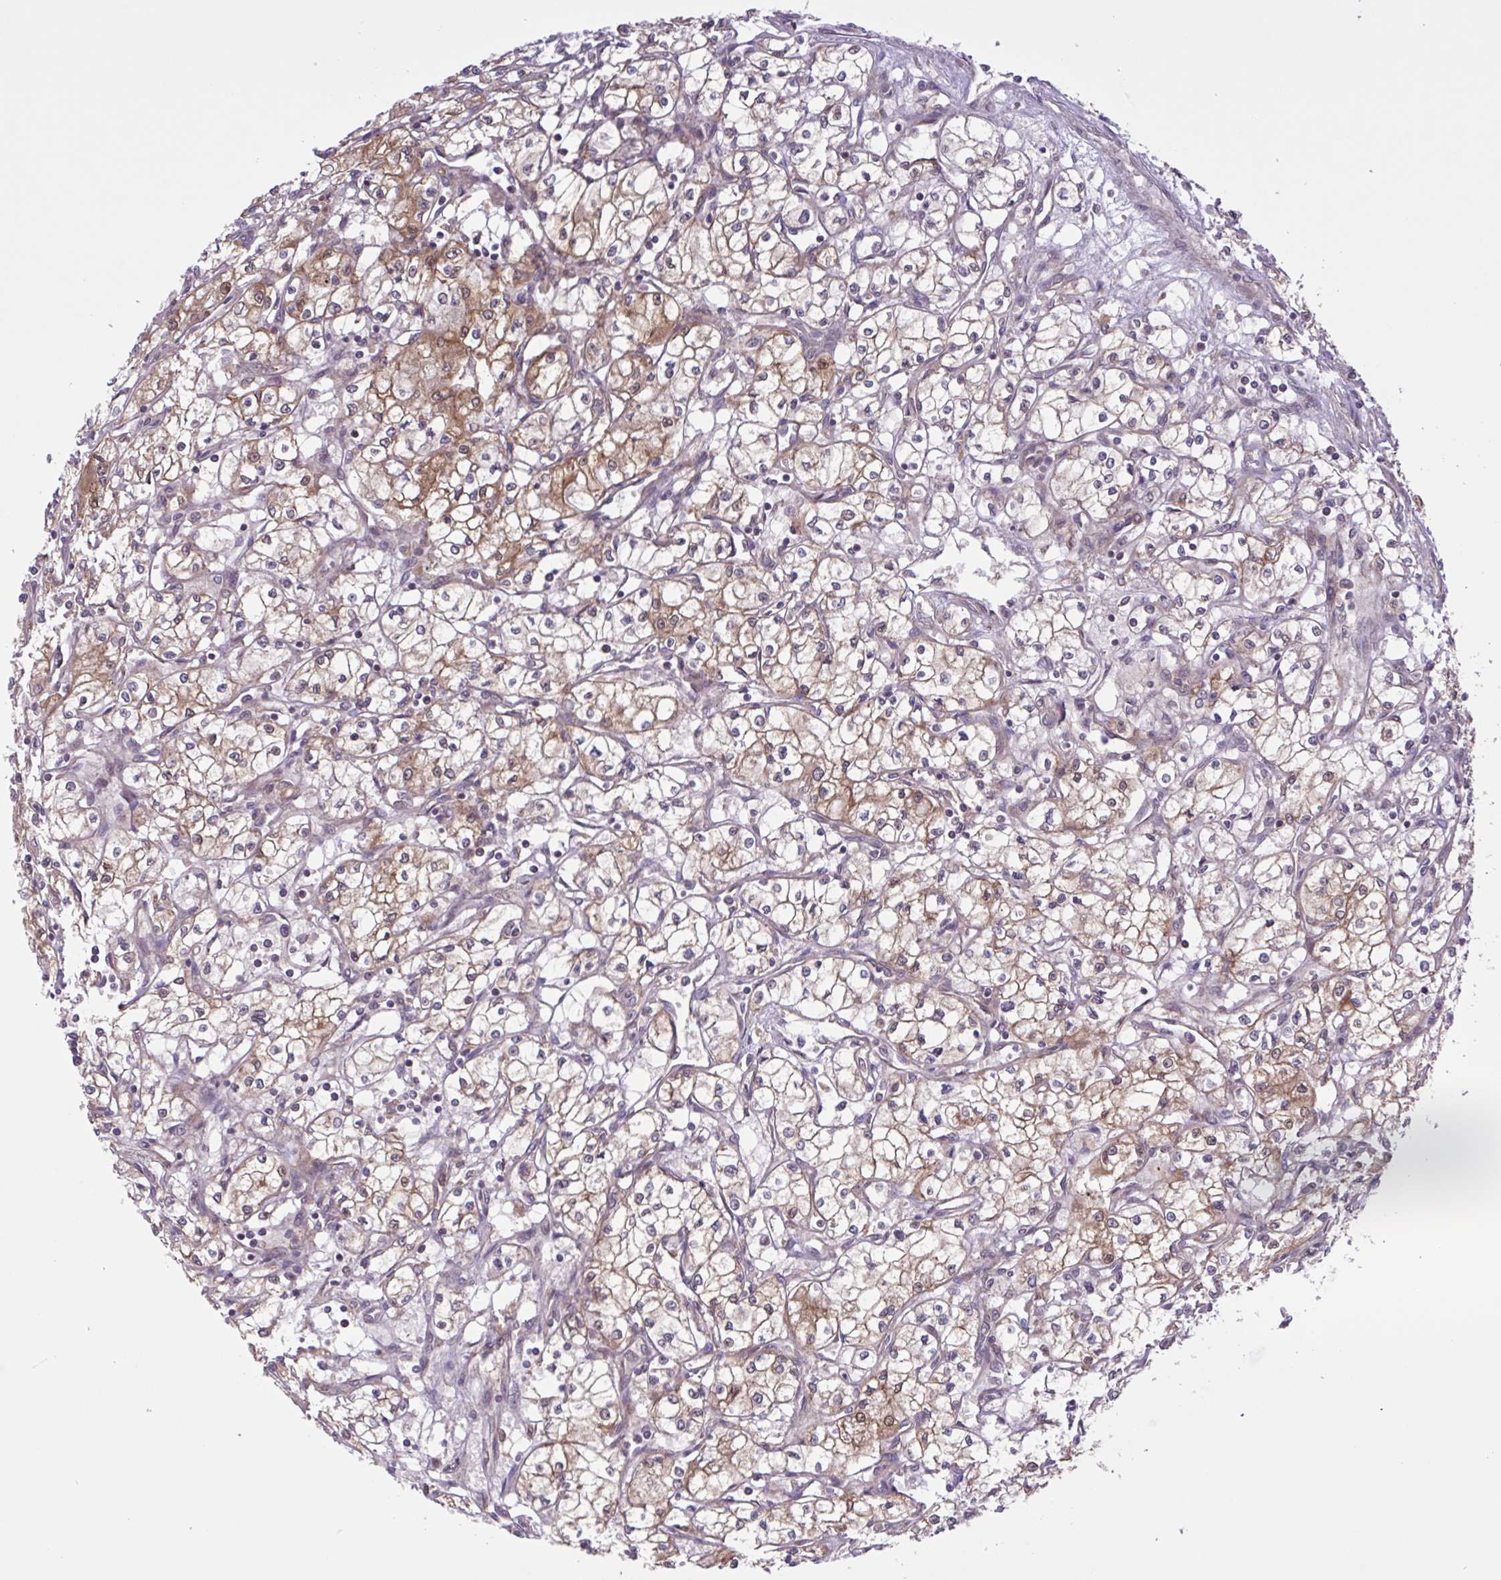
{"staining": {"intensity": "moderate", "quantity": "<25%", "location": "cytoplasmic/membranous"}, "tissue": "renal cancer", "cell_type": "Tumor cells", "image_type": "cancer", "snomed": [{"axis": "morphology", "description": "Adenocarcinoma, NOS"}, {"axis": "topography", "description": "Kidney"}], "caption": "IHC of human renal adenocarcinoma demonstrates low levels of moderate cytoplasmic/membranous positivity in approximately <25% of tumor cells. Nuclei are stained in blue.", "gene": "INTS10", "patient": {"sex": "male", "age": 59}}